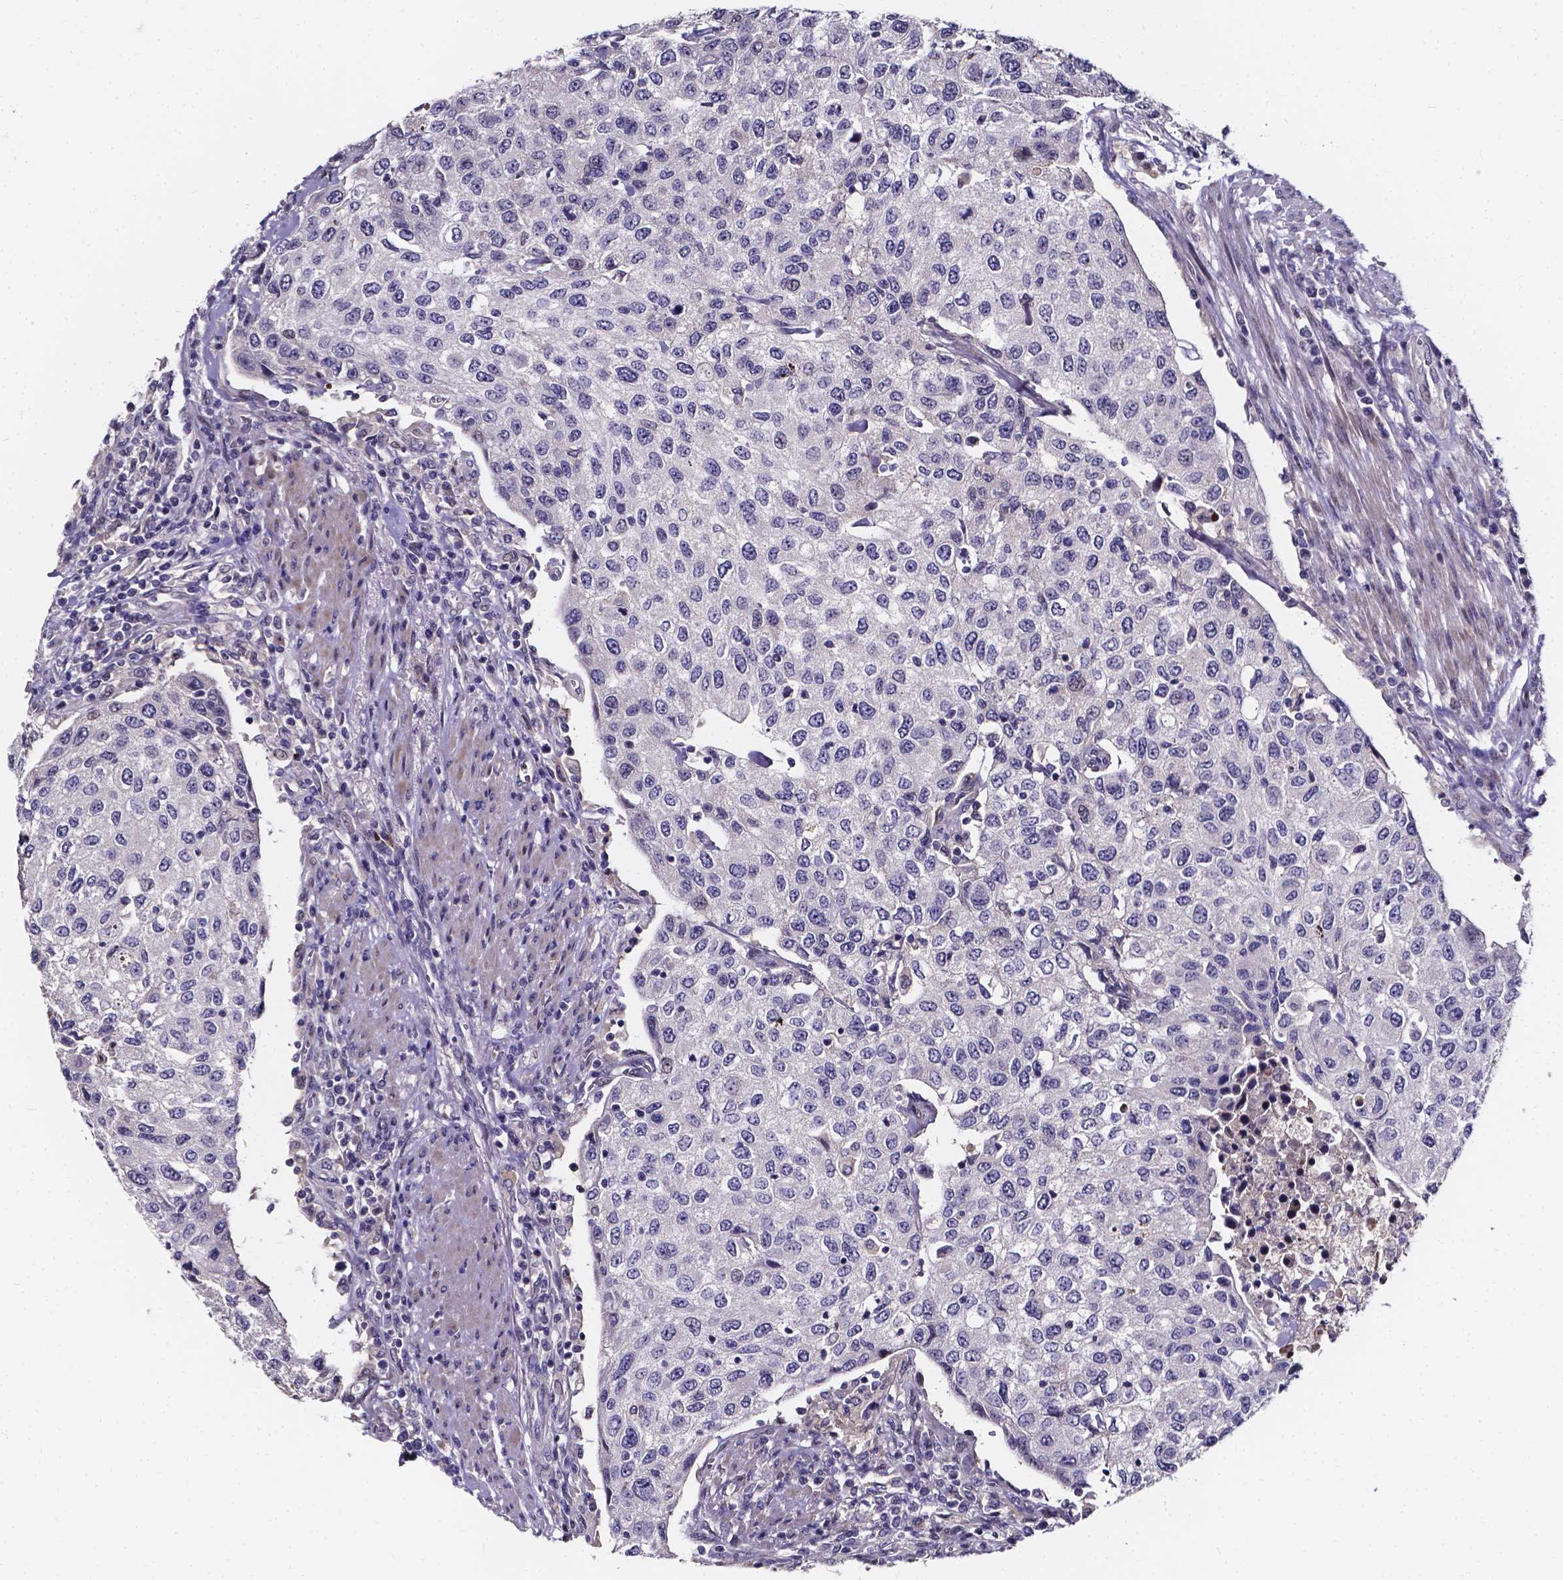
{"staining": {"intensity": "negative", "quantity": "none", "location": "none"}, "tissue": "urothelial cancer", "cell_type": "Tumor cells", "image_type": "cancer", "snomed": [{"axis": "morphology", "description": "Urothelial carcinoma, High grade"}, {"axis": "topography", "description": "Urinary bladder"}], "caption": "This is an immunohistochemistry (IHC) image of human urothelial cancer. There is no staining in tumor cells.", "gene": "SOWAHA", "patient": {"sex": "female", "age": 78}}